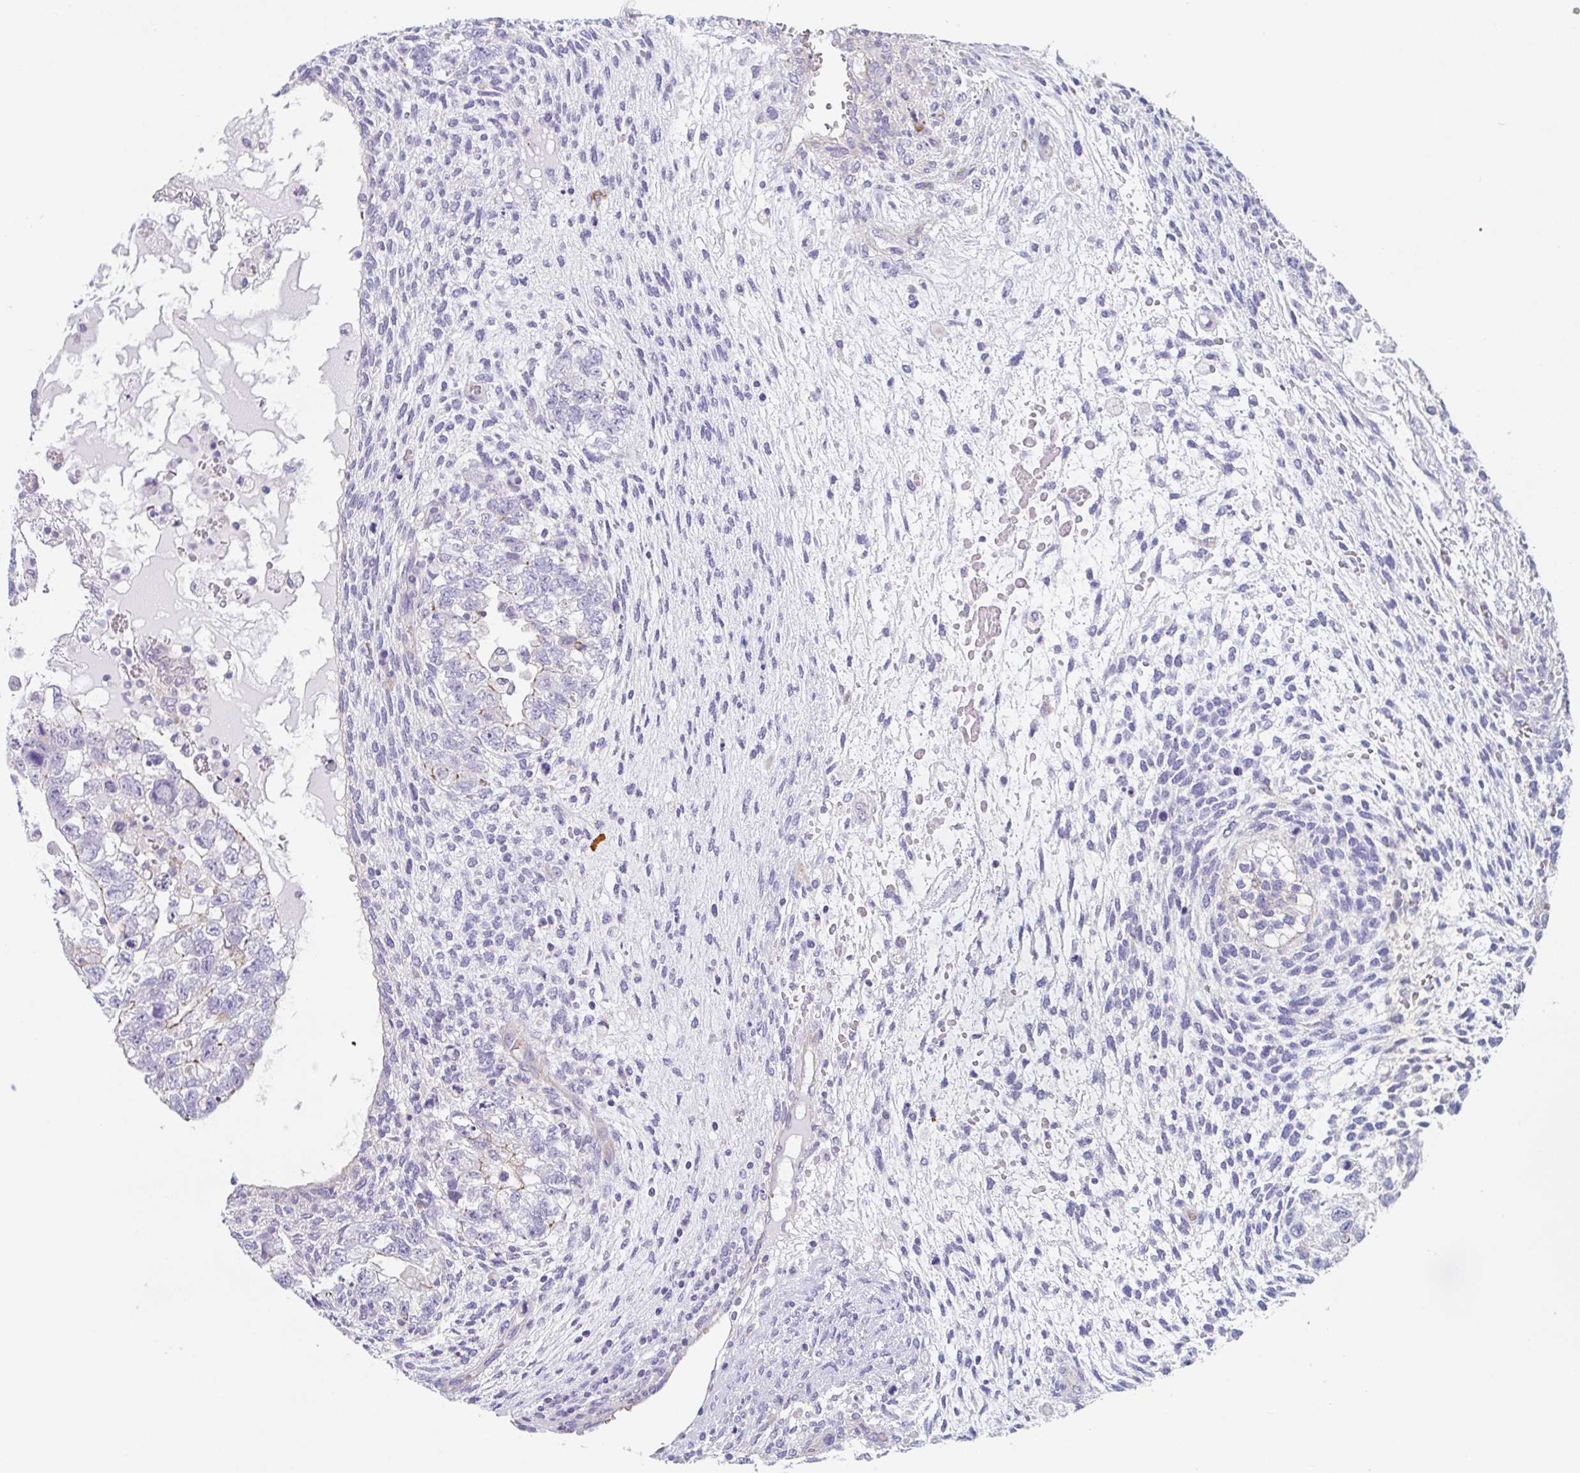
{"staining": {"intensity": "negative", "quantity": "none", "location": "none"}, "tissue": "testis cancer", "cell_type": "Tumor cells", "image_type": "cancer", "snomed": [{"axis": "morphology", "description": "Normal tissue, NOS"}, {"axis": "morphology", "description": "Carcinoma, Embryonal, NOS"}, {"axis": "topography", "description": "Testis"}], "caption": "Testis cancer stained for a protein using immunohistochemistry exhibits no staining tumor cells.", "gene": "LENG9", "patient": {"sex": "male", "age": 36}}